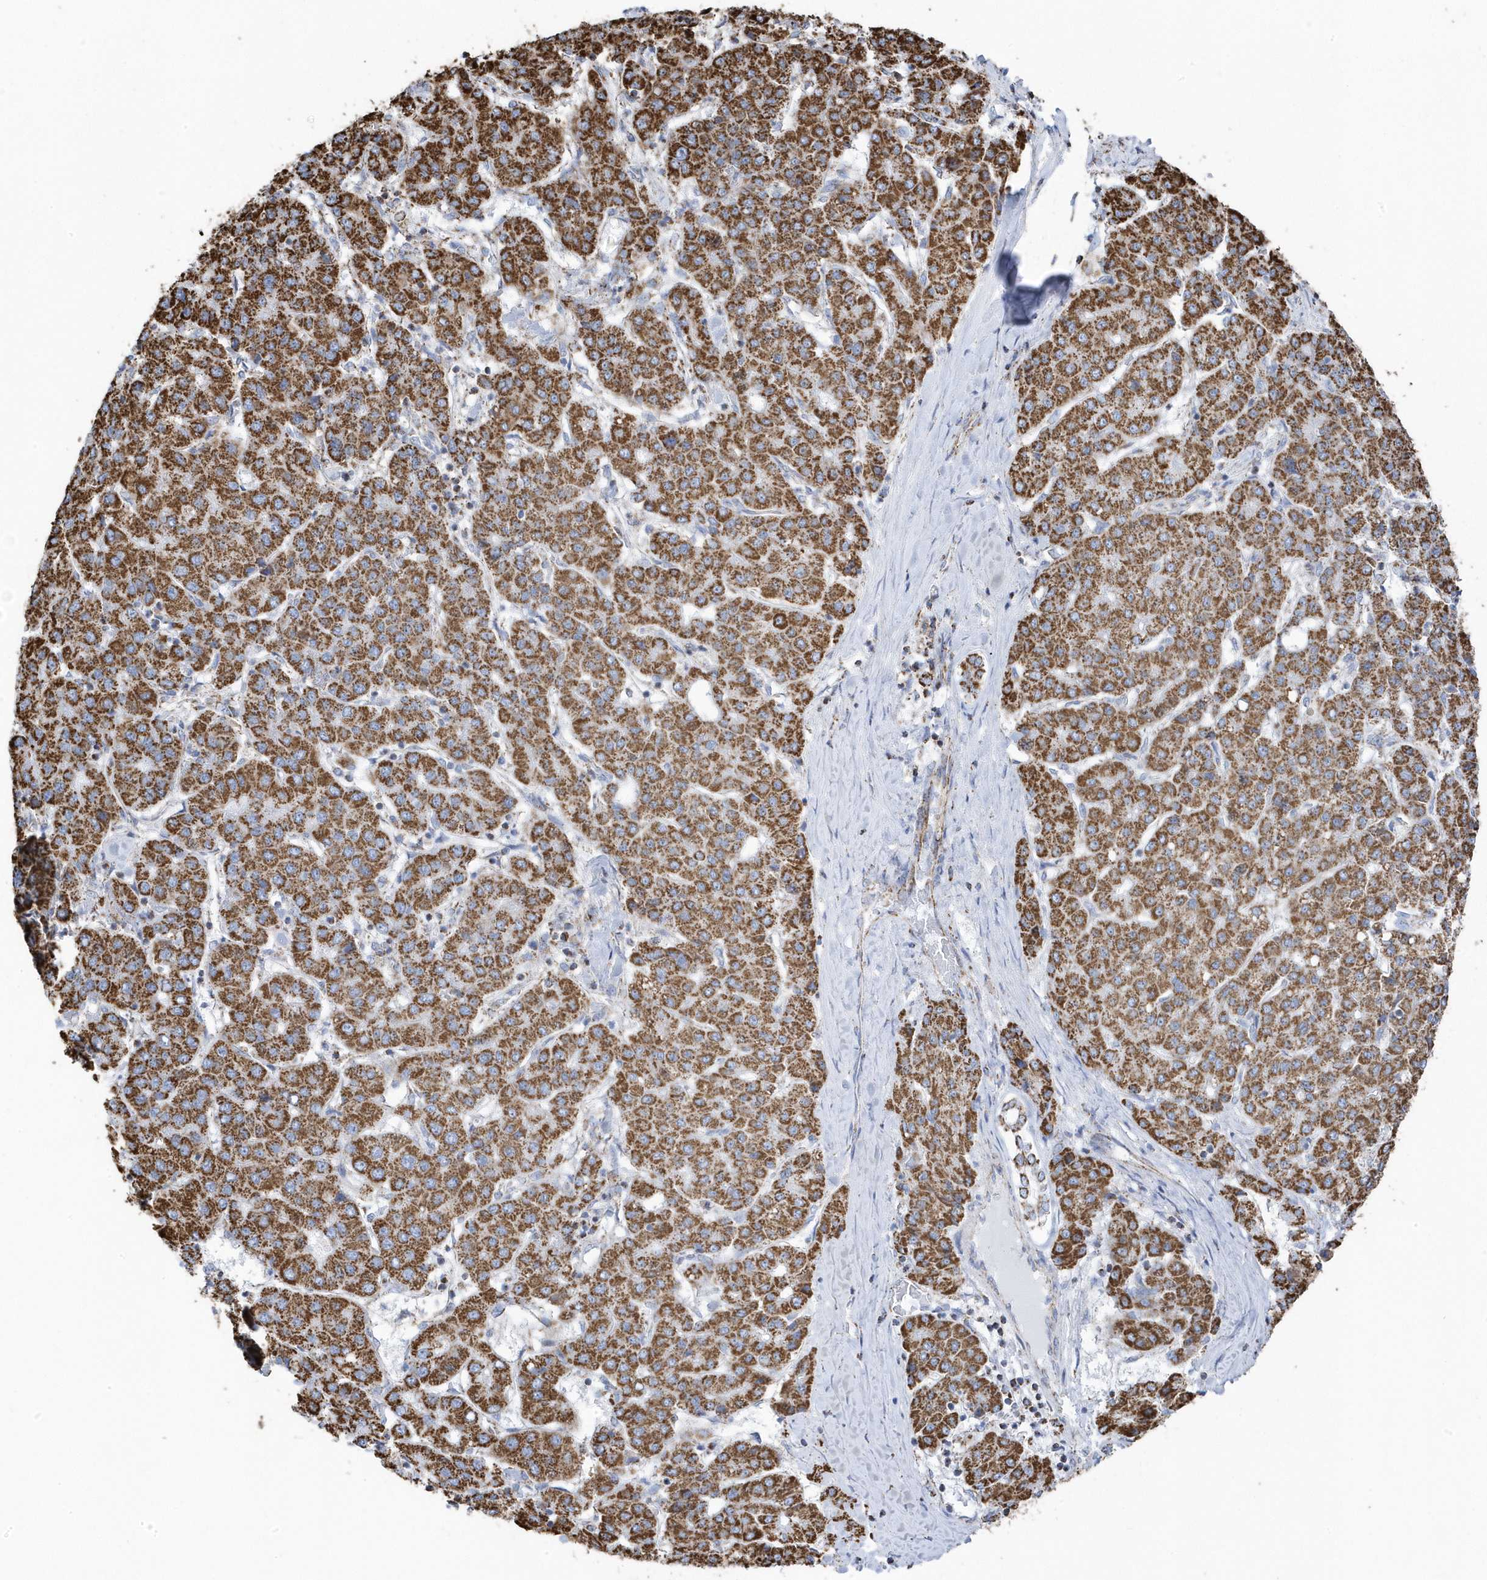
{"staining": {"intensity": "strong", "quantity": ">75%", "location": "cytoplasmic/membranous"}, "tissue": "liver cancer", "cell_type": "Tumor cells", "image_type": "cancer", "snomed": [{"axis": "morphology", "description": "Carcinoma, Hepatocellular, NOS"}, {"axis": "topography", "description": "Liver"}], "caption": "This is an image of IHC staining of liver cancer (hepatocellular carcinoma), which shows strong expression in the cytoplasmic/membranous of tumor cells.", "gene": "GTPBP8", "patient": {"sex": "male", "age": 65}}